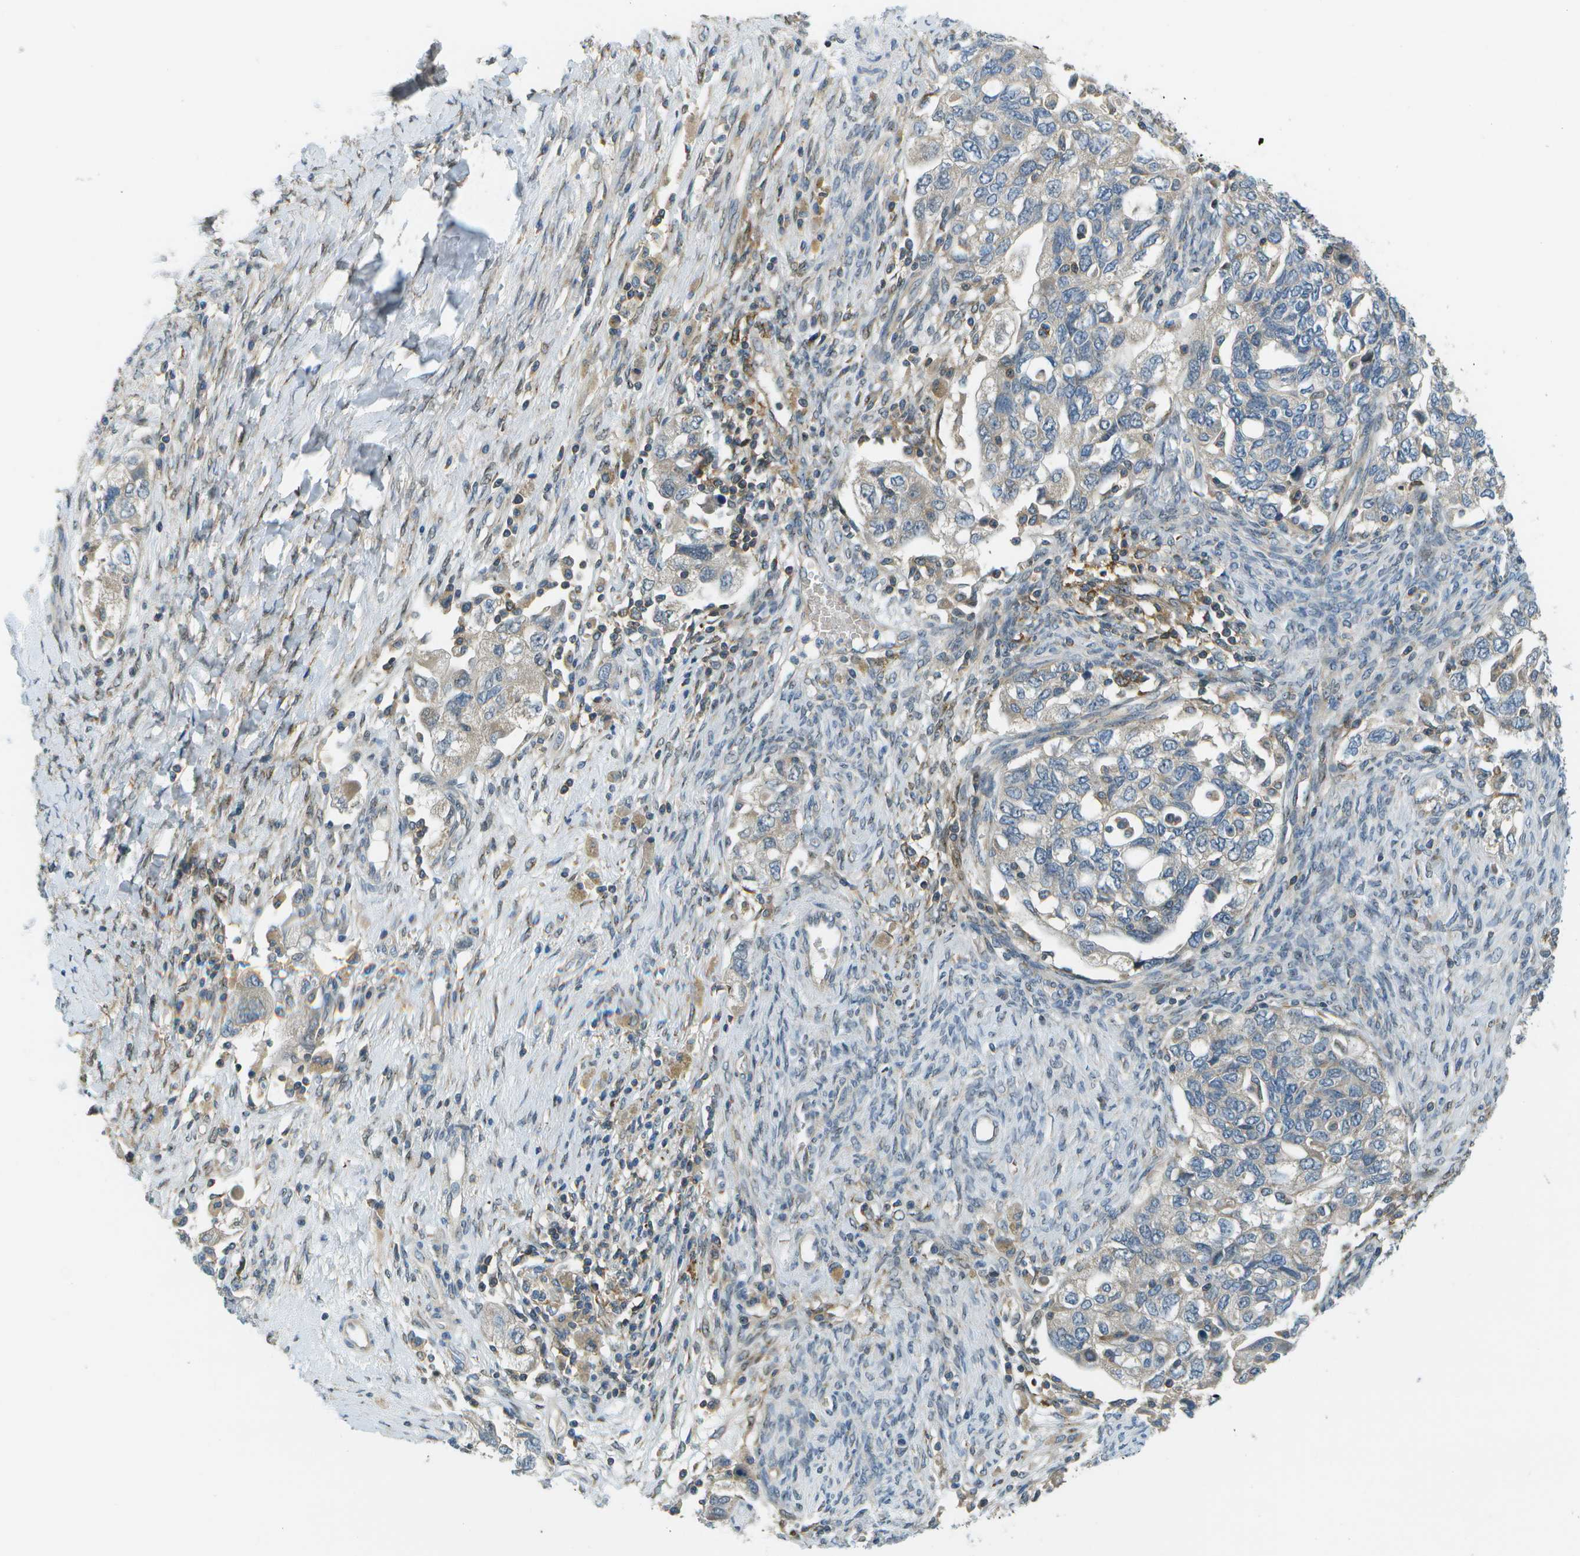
{"staining": {"intensity": "negative", "quantity": "none", "location": "none"}, "tissue": "ovarian cancer", "cell_type": "Tumor cells", "image_type": "cancer", "snomed": [{"axis": "morphology", "description": "Carcinoma, NOS"}, {"axis": "morphology", "description": "Cystadenocarcinoma, serous, NOS"}, {"axis": "topography", "description": "Ovary"}], "caption": "Tumor cells are negative for brown protein staining in ovarian serous cystadenocarcinoma.", "gene": "CTIF", "patient": {"sex": "female", "age": 69}}